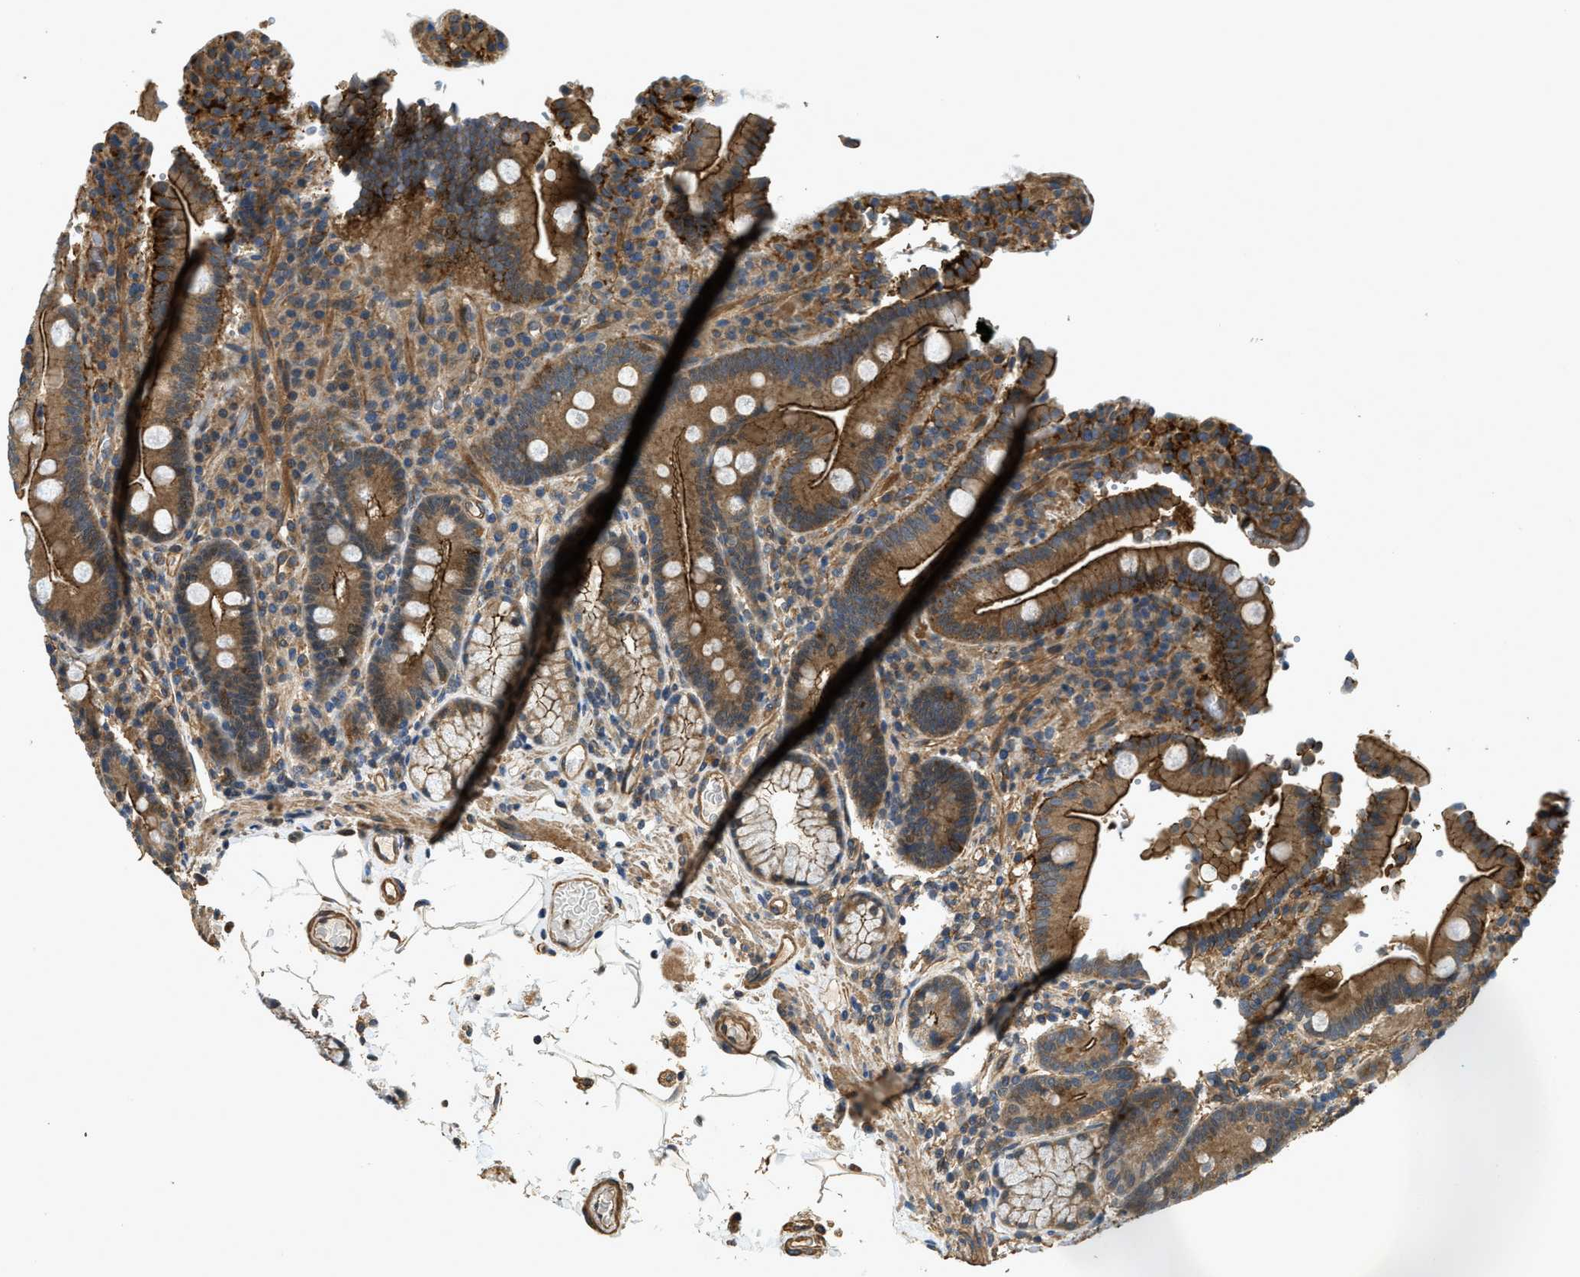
{"staining": {"intensity": "strong", "quantity": ">75%", "location": "cytoplasmic/membranous"}, "tissue": "duodenum", "cell_type": "Glandular cells", "image_type": "normal", "snomed": [{"axis": "morphology", "description": "Normal tissue, NOS"}, {"axis": "topography", "description": "Small intestine, NOS"}], "caption": "Strong cytoplasmic/membranous positivity is identified in approximately >75% of glandular cells in normal duodenum.", "gene": "CGN", "patient": {"sex": "female", "age": 71}}